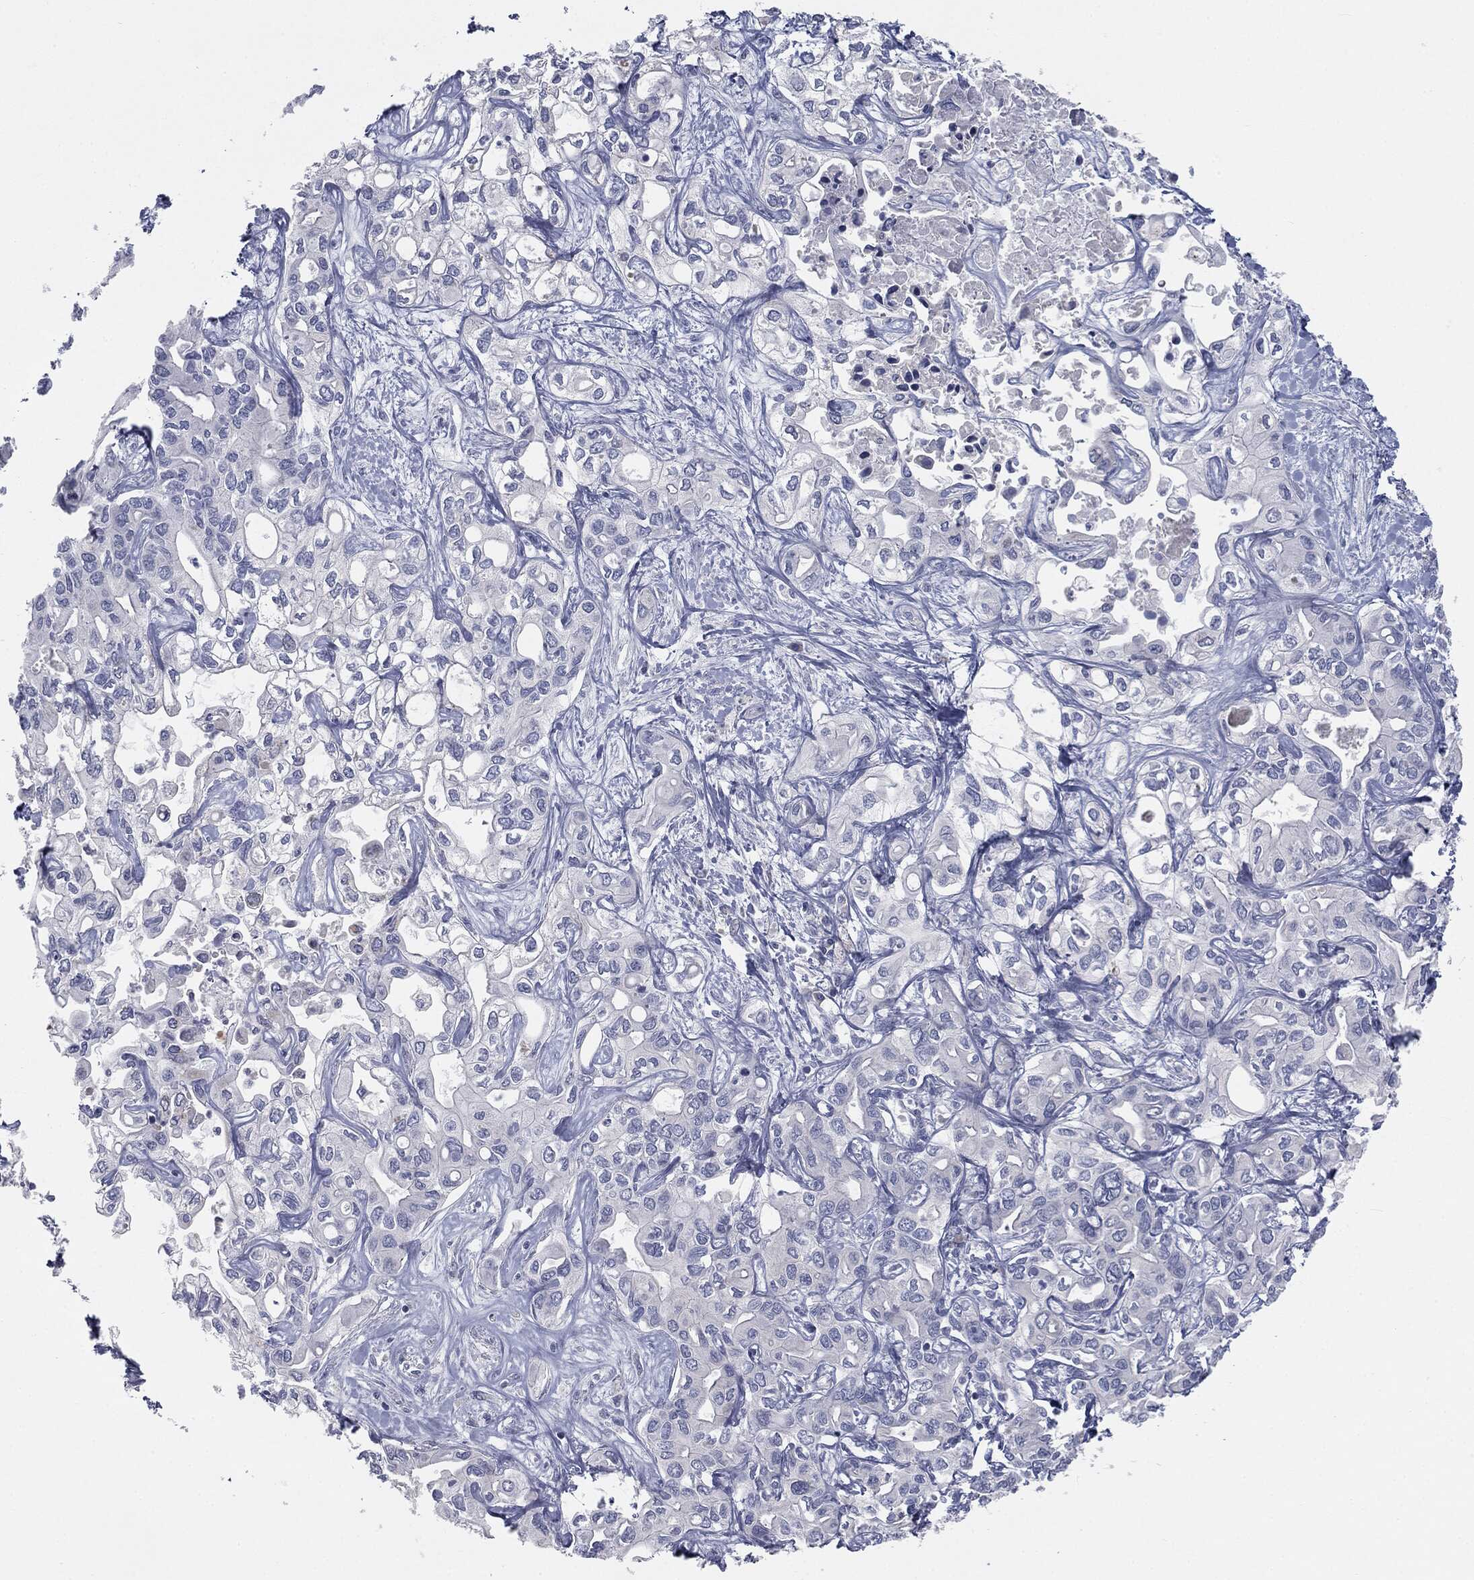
{"staining": {"intensity": "negative", "quantity": "none", "location": "none"}, "tissue": "liver cancer", "cell_type": "Tumor cells", "image_type": "cancer", "snomed": [{"axis": "morphology", "description": "Cholangiocarcinoma"}, {"axis": "topography", "description": "Liver"}], "caption": "High magnification brightfield microscopy of cholangiocarcinoma (liver) stained with DAB (brown) and counterstained with hematoxylin (blue): tumor cells show no significant staining.", "gene": "CAV3", "patient": {"sex": "female", "age": 64}}